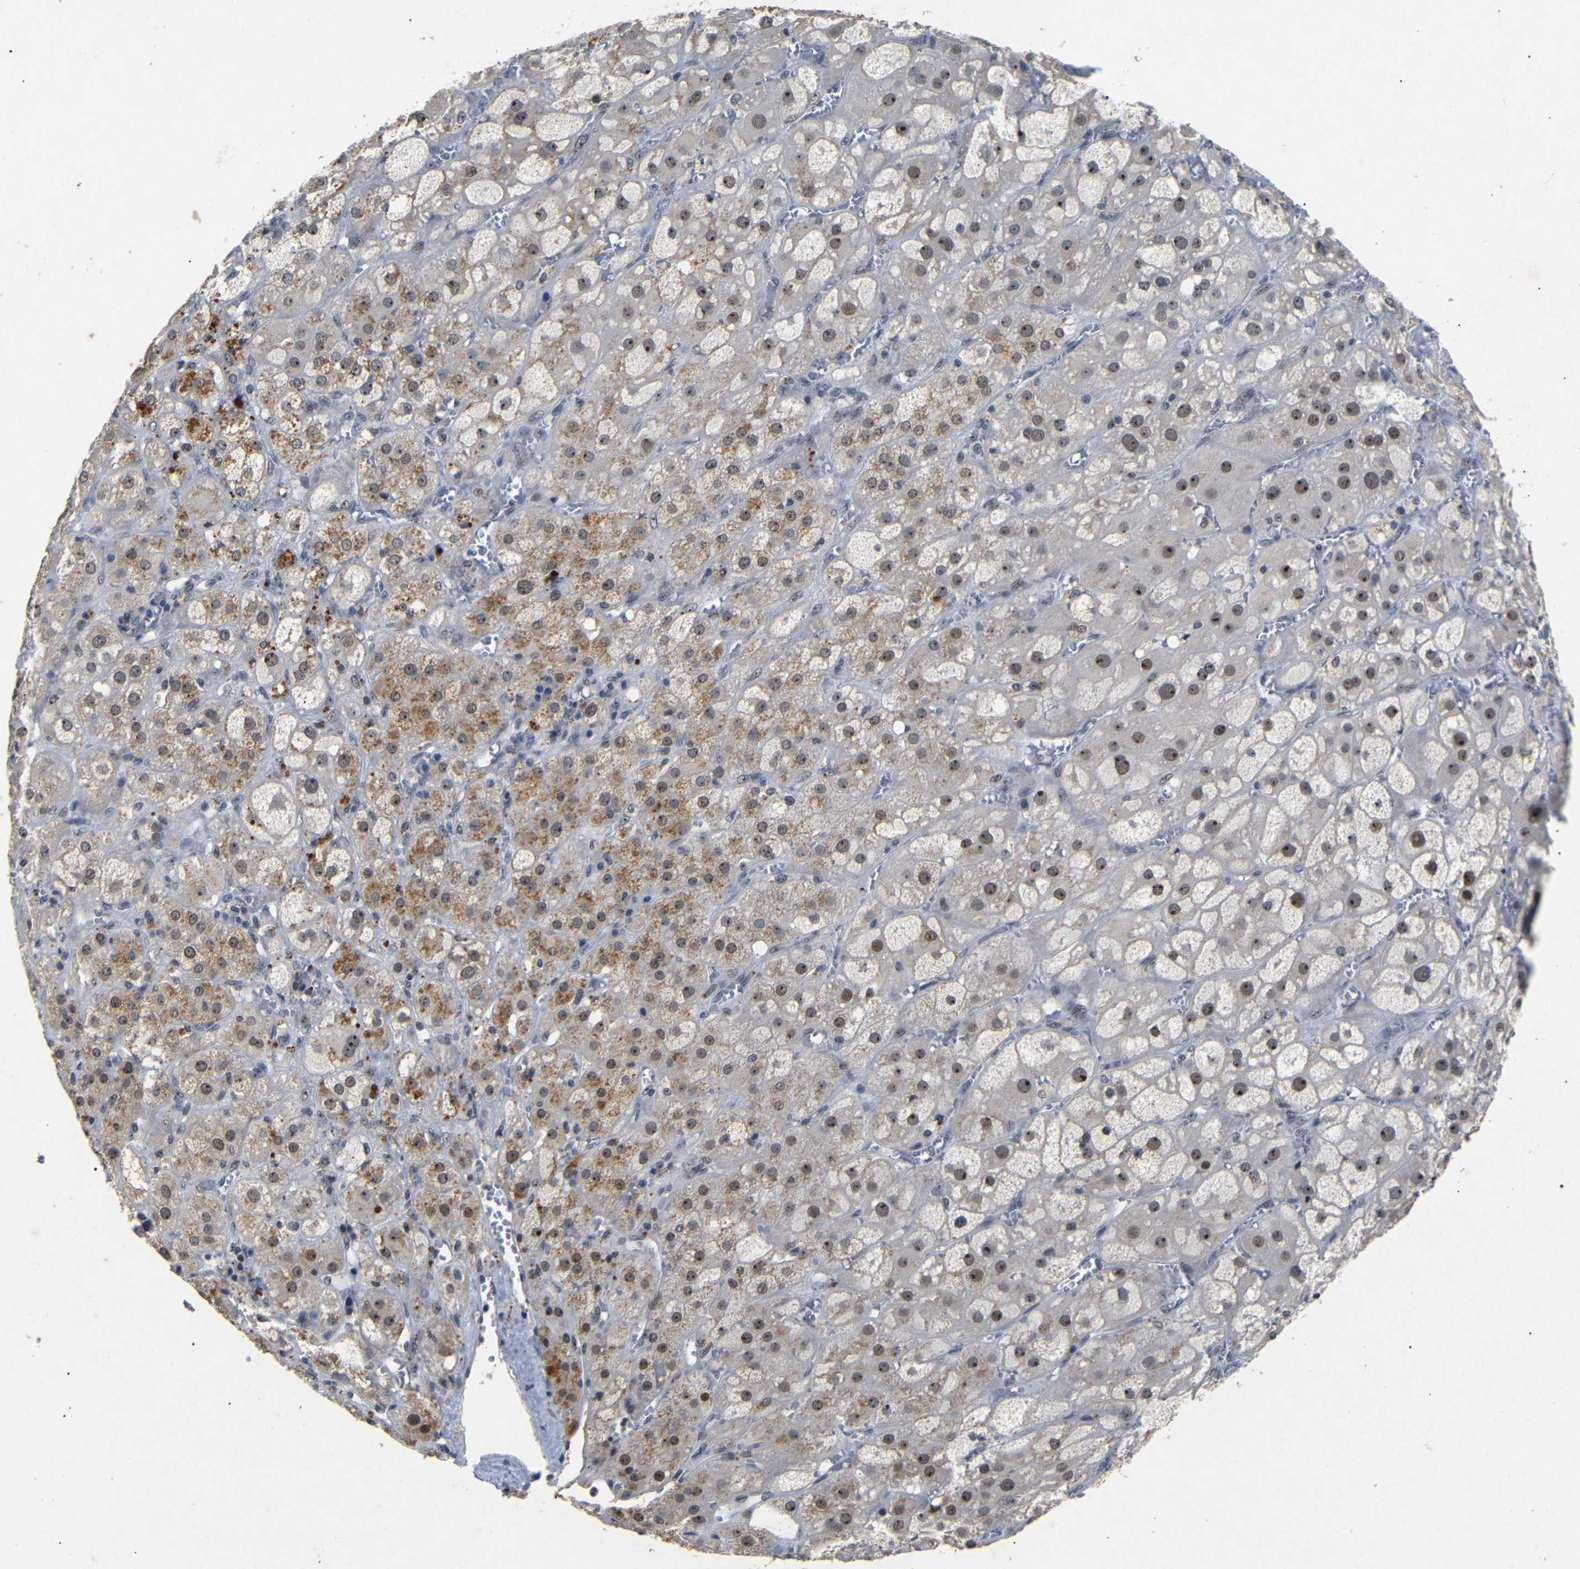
{"staining": {"intensity": "moderate", "quantity": ">75%", "location": "cytoplasmic/membranous,nuclear"}, "tissue": "adrenal gland", "cell_type": "Glandular cells", "image_type": "normal", "snomed": [{"axis": "morphology", "description": "Normal tissue, NOS"}, {"axis": "topography", "description": "Adrenal gland"}], "caption": "A high-resolution micrograph shows immunohistochemistry (IHC) staining of unremarkable adrenal gland, which reveals moderate cytoplasmic/membranous,nuclear positivity in about >75% of glandular cells. (DAB IHC with brightfield microscopy, high magnification).", "gene": "PARN", "patient": {"sex": "female", "age": 47}}